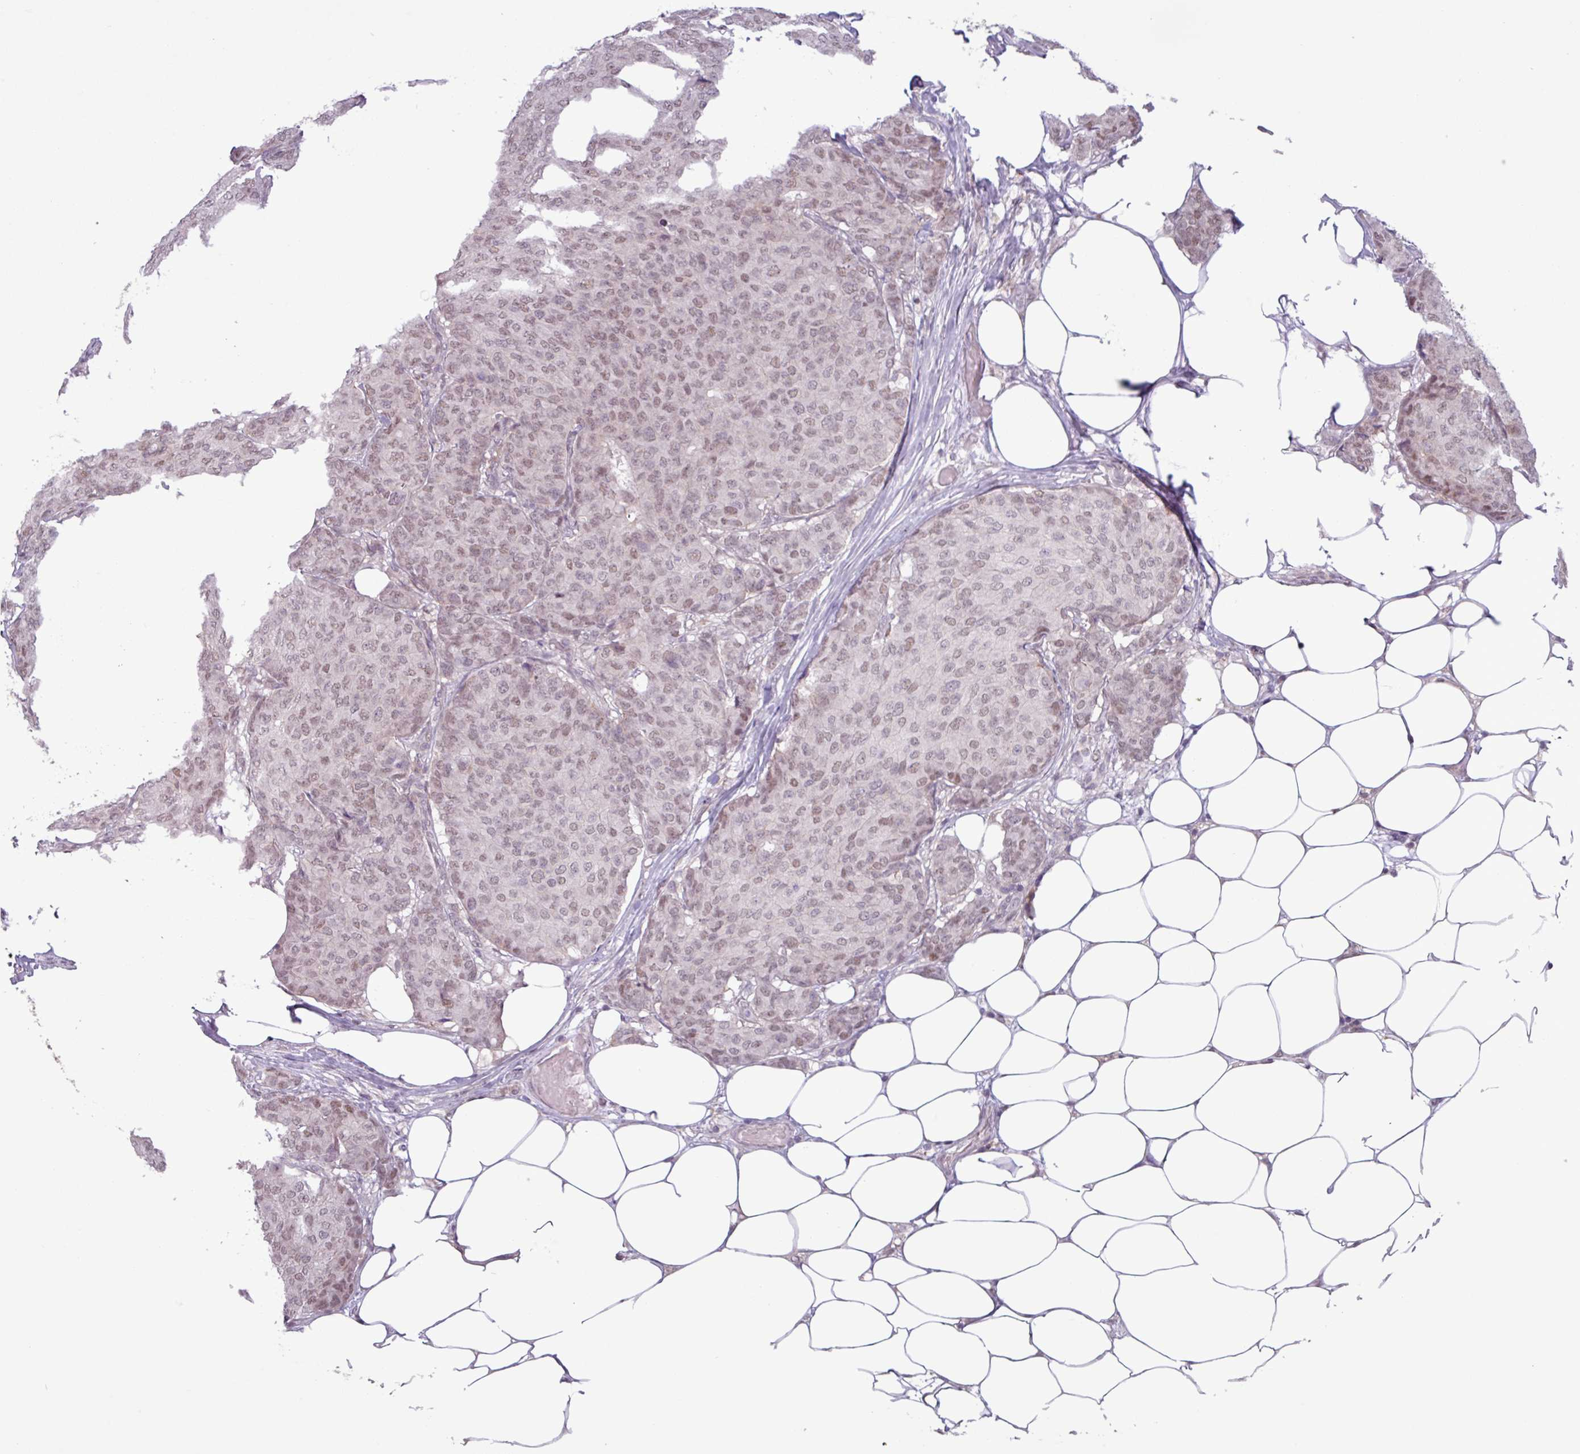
{"staining": {"intensity": "weak", "quantity": ">75%", "location": "nuclear"}, "tissue": "breast cancer", "cell_type": "Tumor cells", "image_type": "cancer", "snomed": [{"axis": "morphology", "description": "Duct carcinoma"}, {"axis": "topography", "description": "Breast"}], "caption": "The image reveals staining of breast cancer, revealing weak nuclear protein staining (brown color) within tumor cells.", "gene": "NOTCH2", "patient": {"sex": "female", "age": 75}}